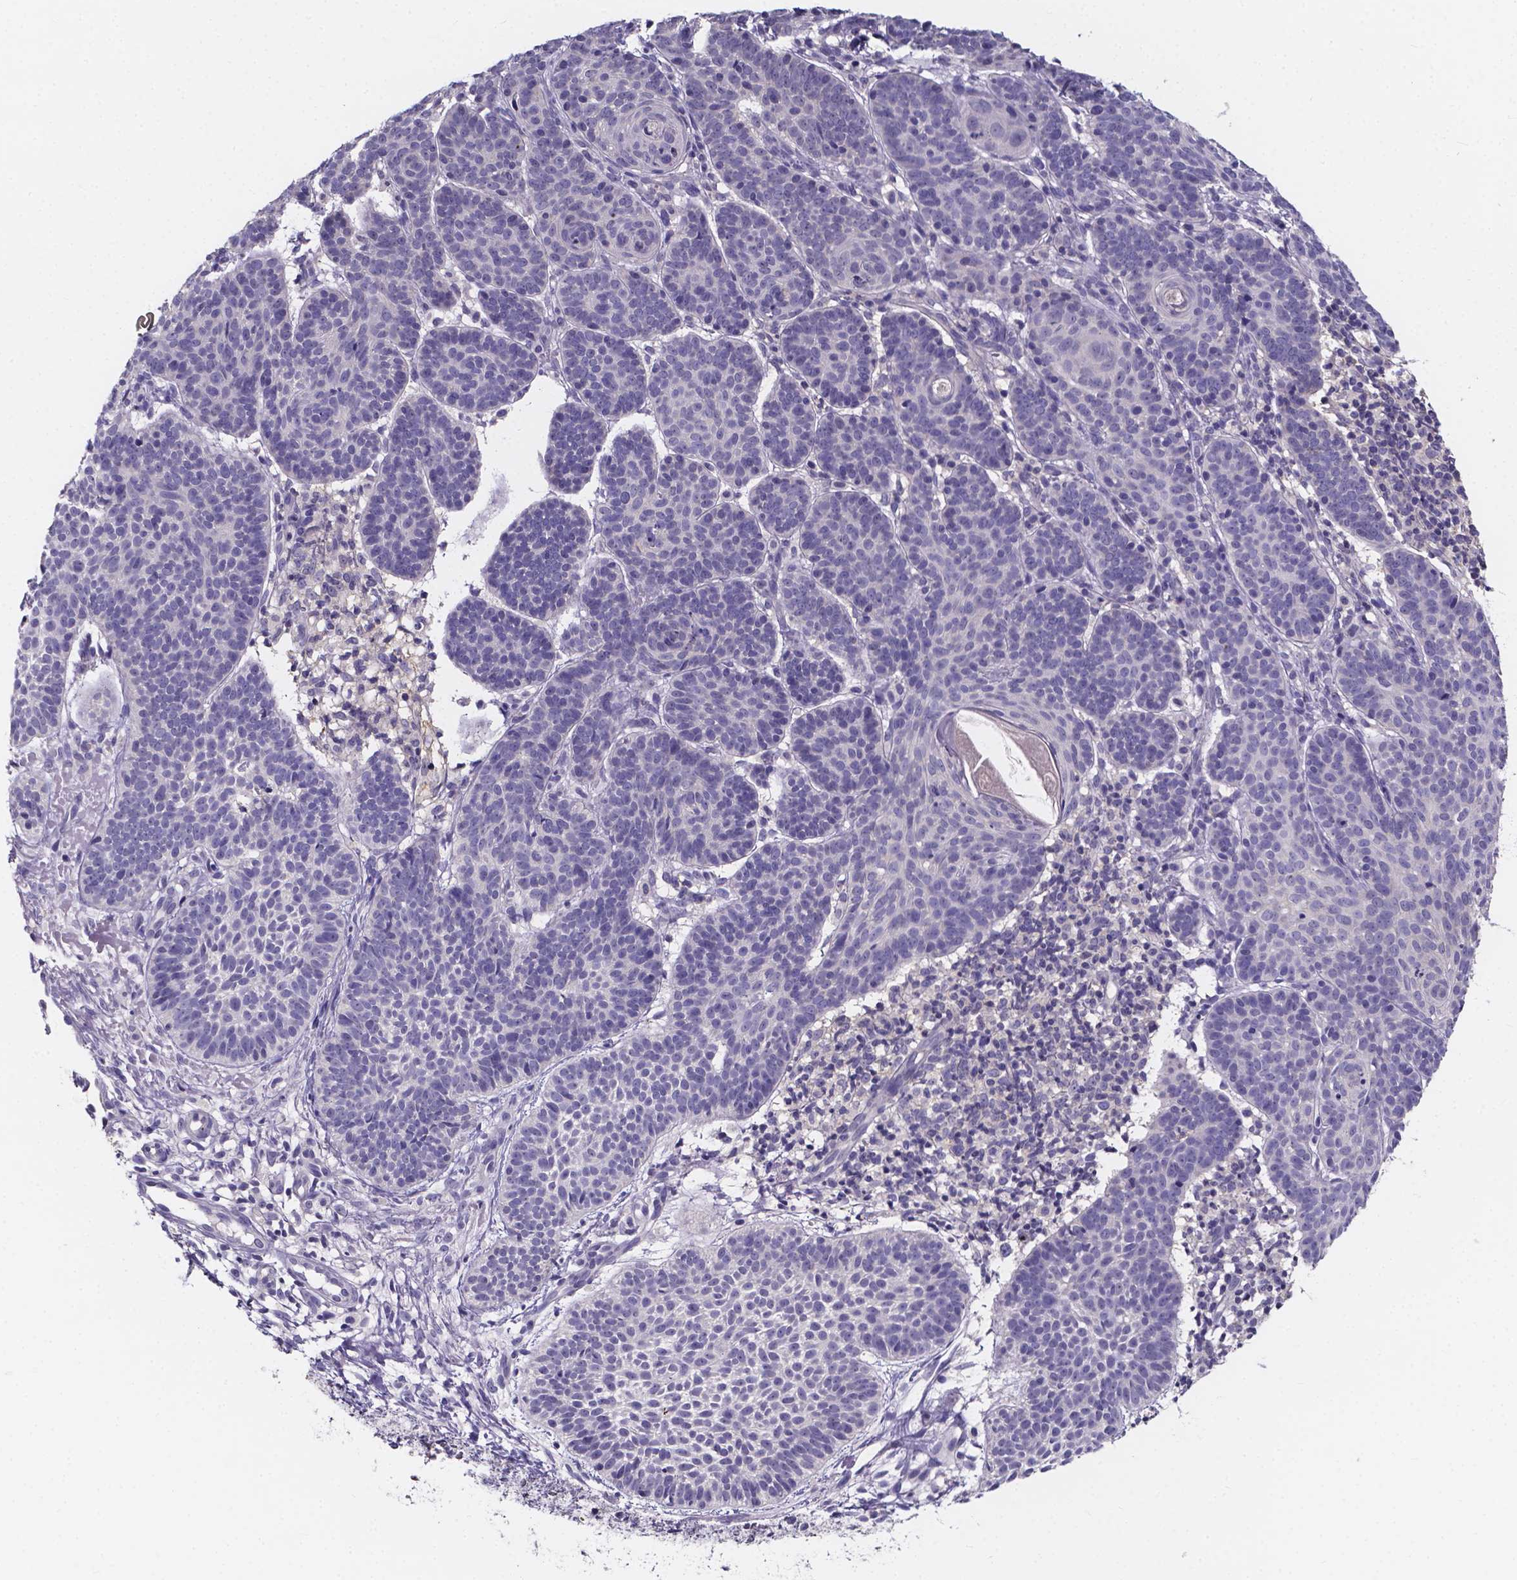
{"staining": {"intensity": "negative", "quantity": "none", "location": "none"}, "tissue": "skin cancer", "cell_type": "Tumor cells", "image_type": "cancer", "snomed": [{"axis": "morphology", "description": "Basal cell carcinoma"}, {"axis": "topography", "description": "Skin"}], "caption": "IHC photomicrograph of human skin basal cell carcinoma stained for a protein (brown), which shows no expression in tumor cells. Brightfield microscopy of immunohistochemistry (IHC) stained with DAB (brown) and hematoxylin (blue), captured at high magnification.", "gene": "SPOCD1", "patient": {"sex": "male", "age": 72}}